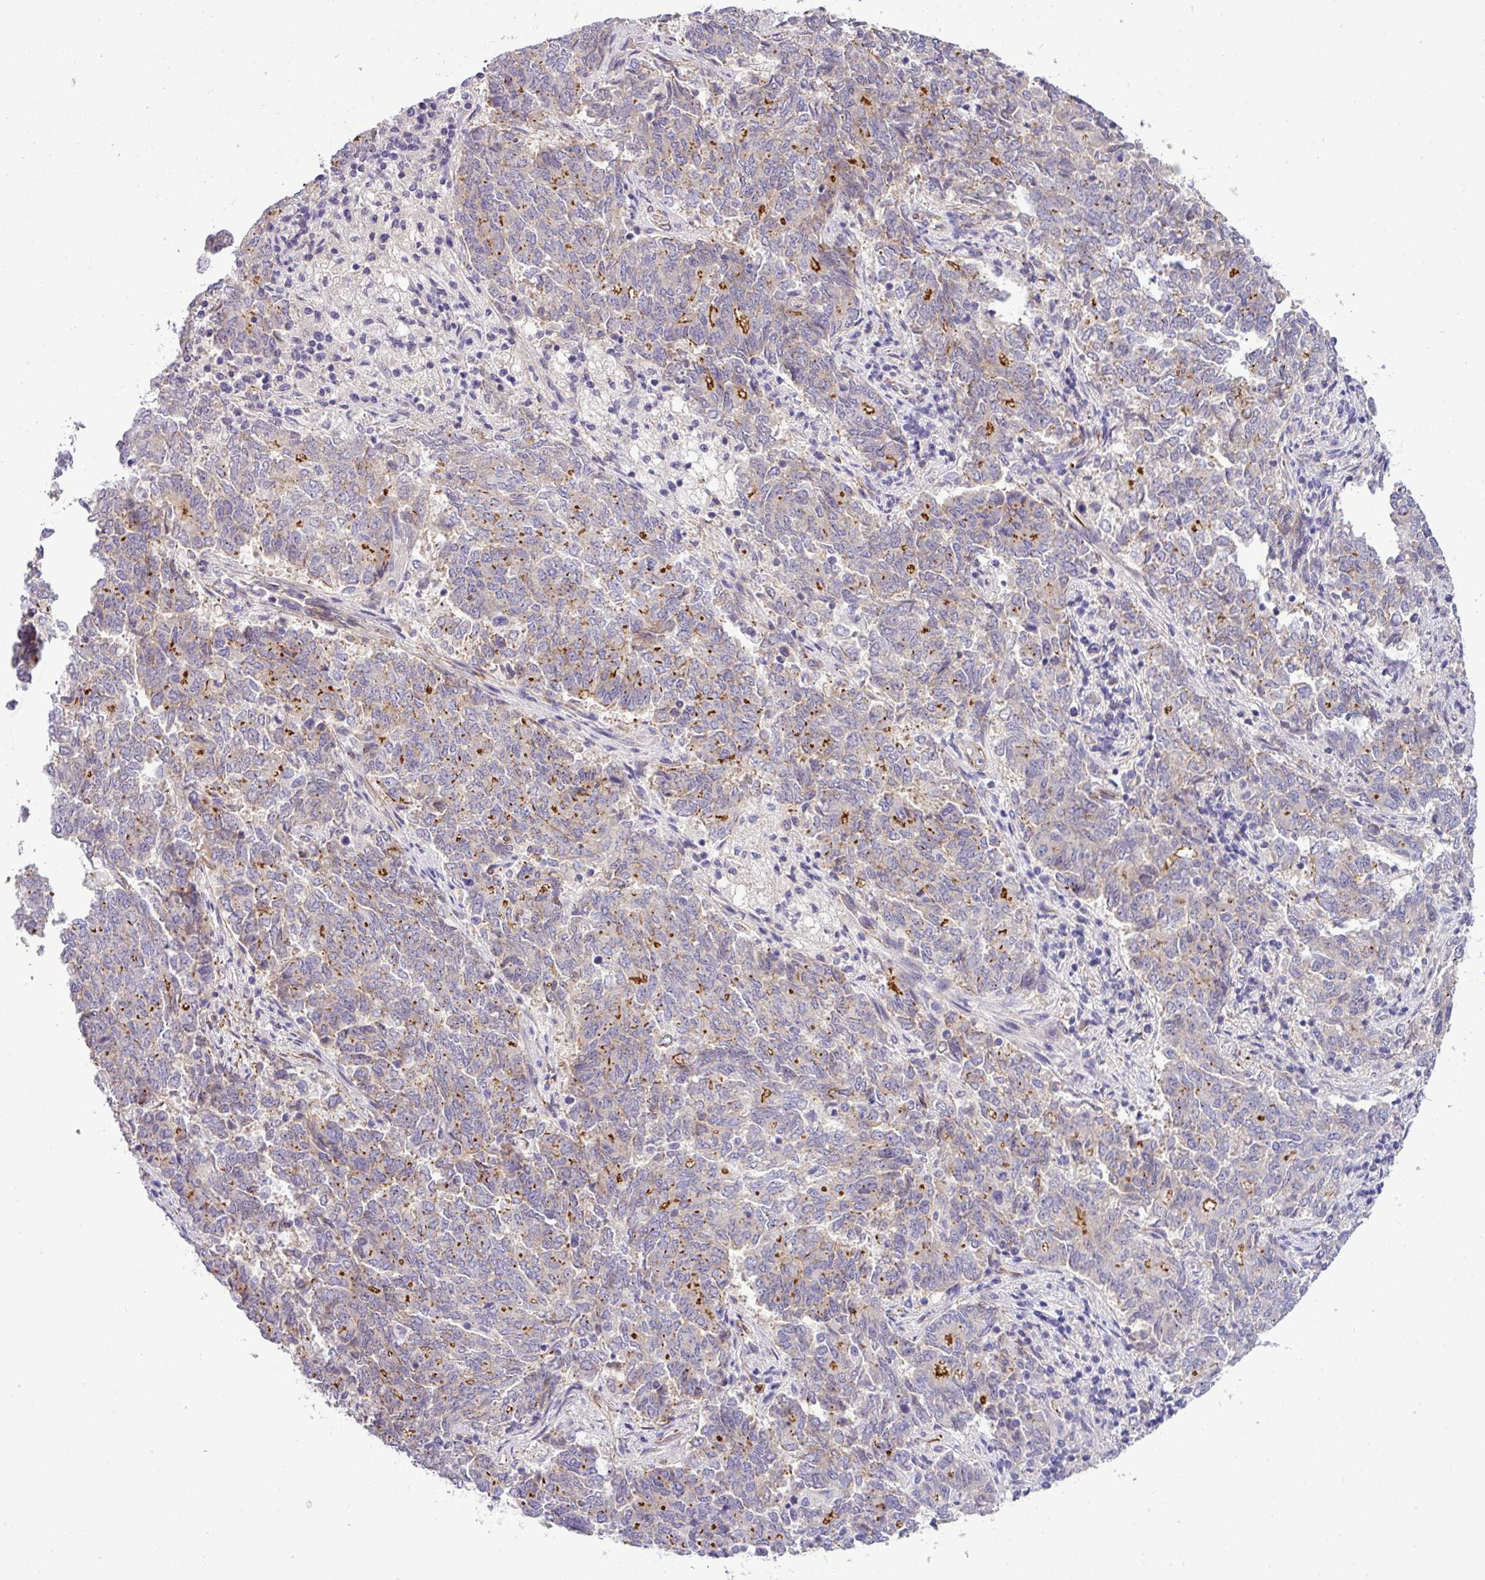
{"staining": {"intensity": "moderate", "quantity": "25%-75%", "location": "cytoplasmic/membranous"}, "tissue": "endometrial cancer", "cell_type": "Tumor cells", "image_type": "cancer", "snomed": [{"axis": "morphology", "description": "Adenocarcinoma, NOS"}, {"axis": "topography", "description": "Endometrium"}], "caption": "There is medium levels of moderate cytoplasmic/membranous staining in tumor cells of endometrial cancer (adenocarcinoma), as demonstrated by immunohistochemical staining (brown color).", "gene": "PARD6A", "patient": {"sex": "female", "age": 80}}